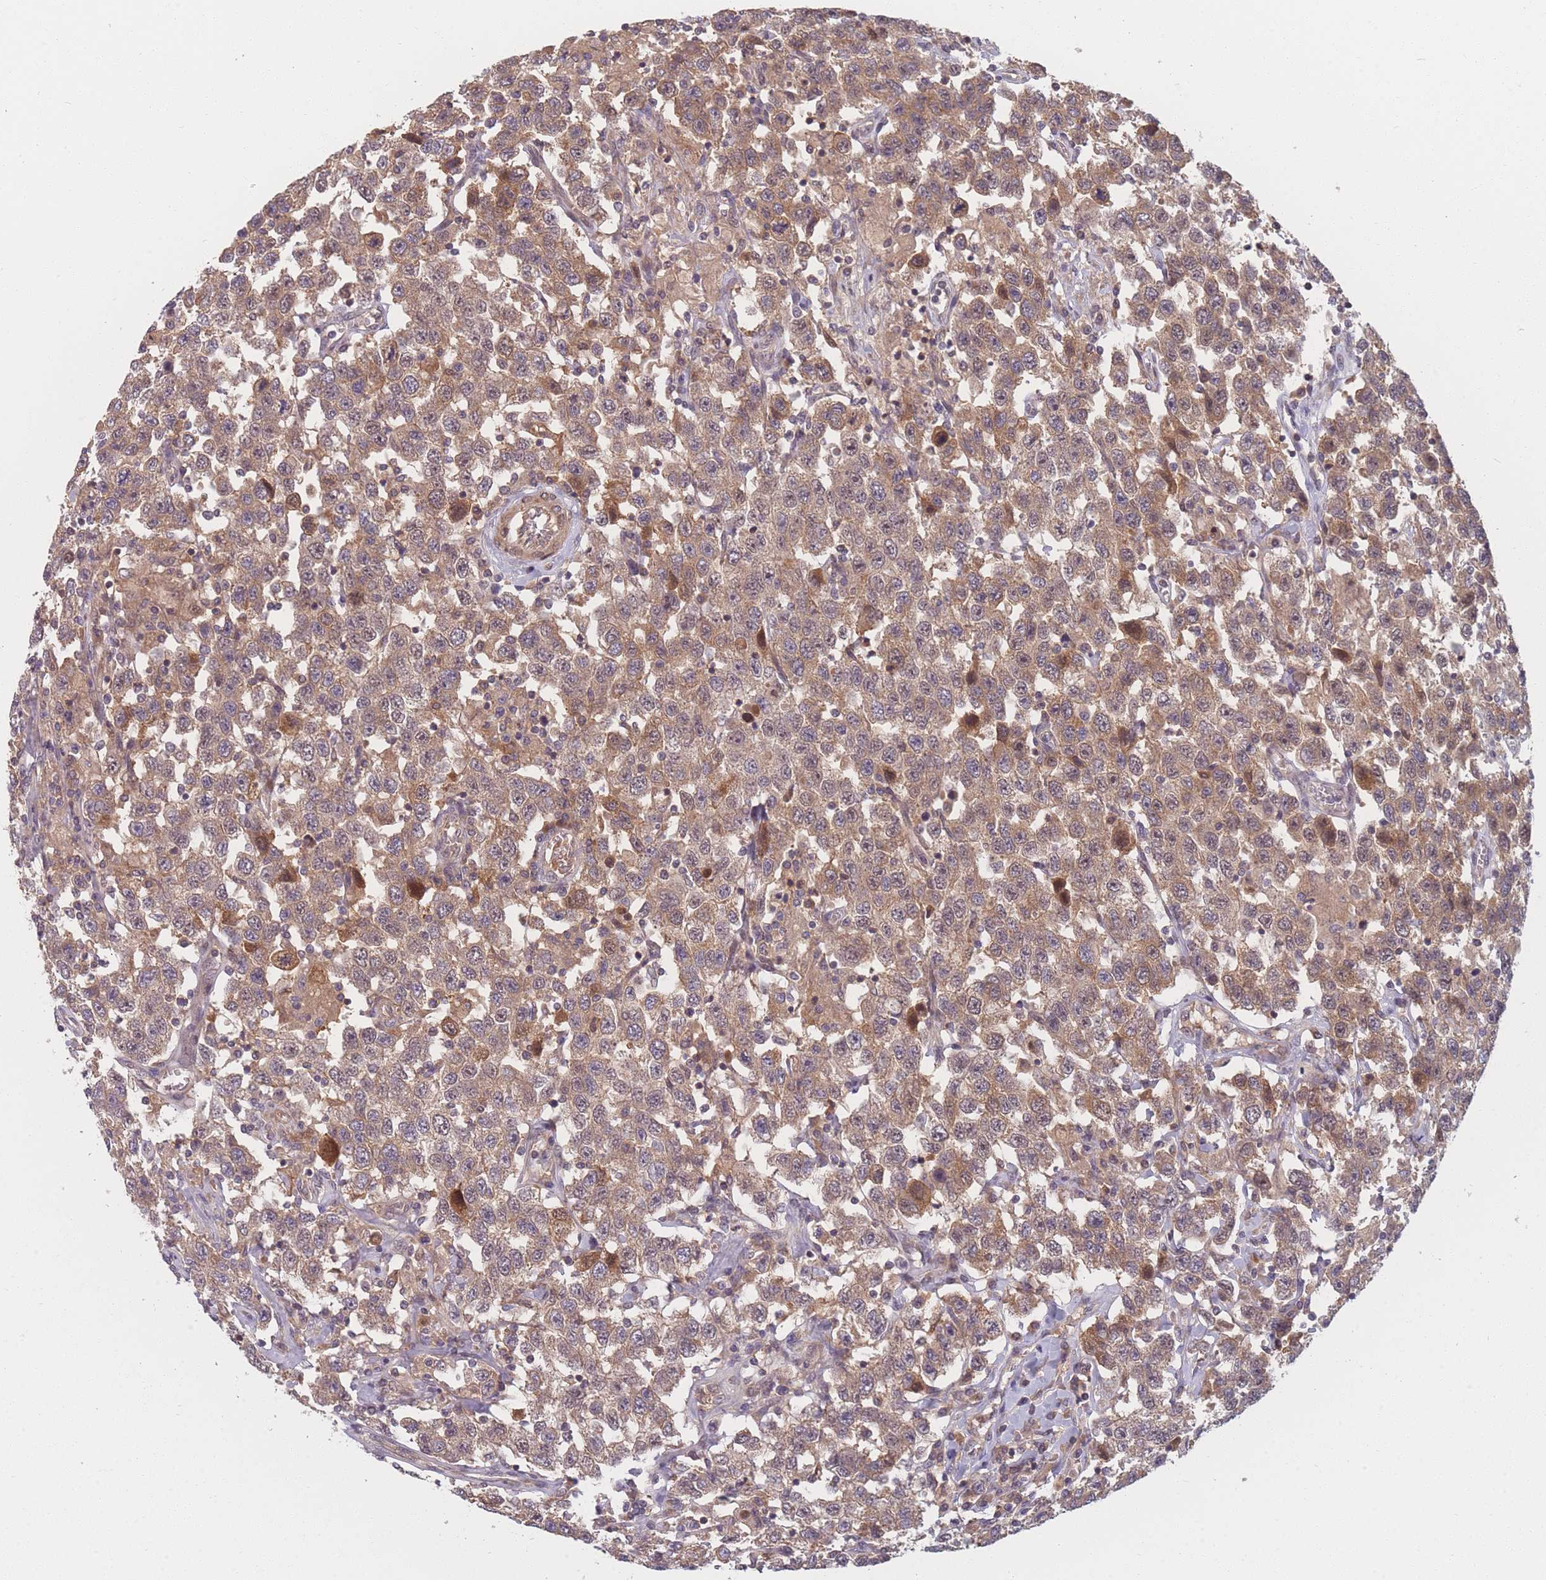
{"staining": {"intensity": "moderate", "quantity": ">75%", "location": "cytoplasmic/membranous"}, "tissue": "testis cancer", "cell_type": "Tumor cells", "image_type": "cancer", "snomed": [{"axis": "morphology", "description": "Seminoma, NOS"}, {"axis": "topography", "description": "Testis"}], "caption": "High-power microscopy captured an IHC image of testis cancer, revealing moderate cytoplasmic/membranous positivity in about >75% of tumor cells. The staining was performed using DAB, with brown indicating positive protein expression. Nuclei are stained blue with hematoxylin.", "gene": "FAM153A", "patient": {"sex": "male", "age": 41}}